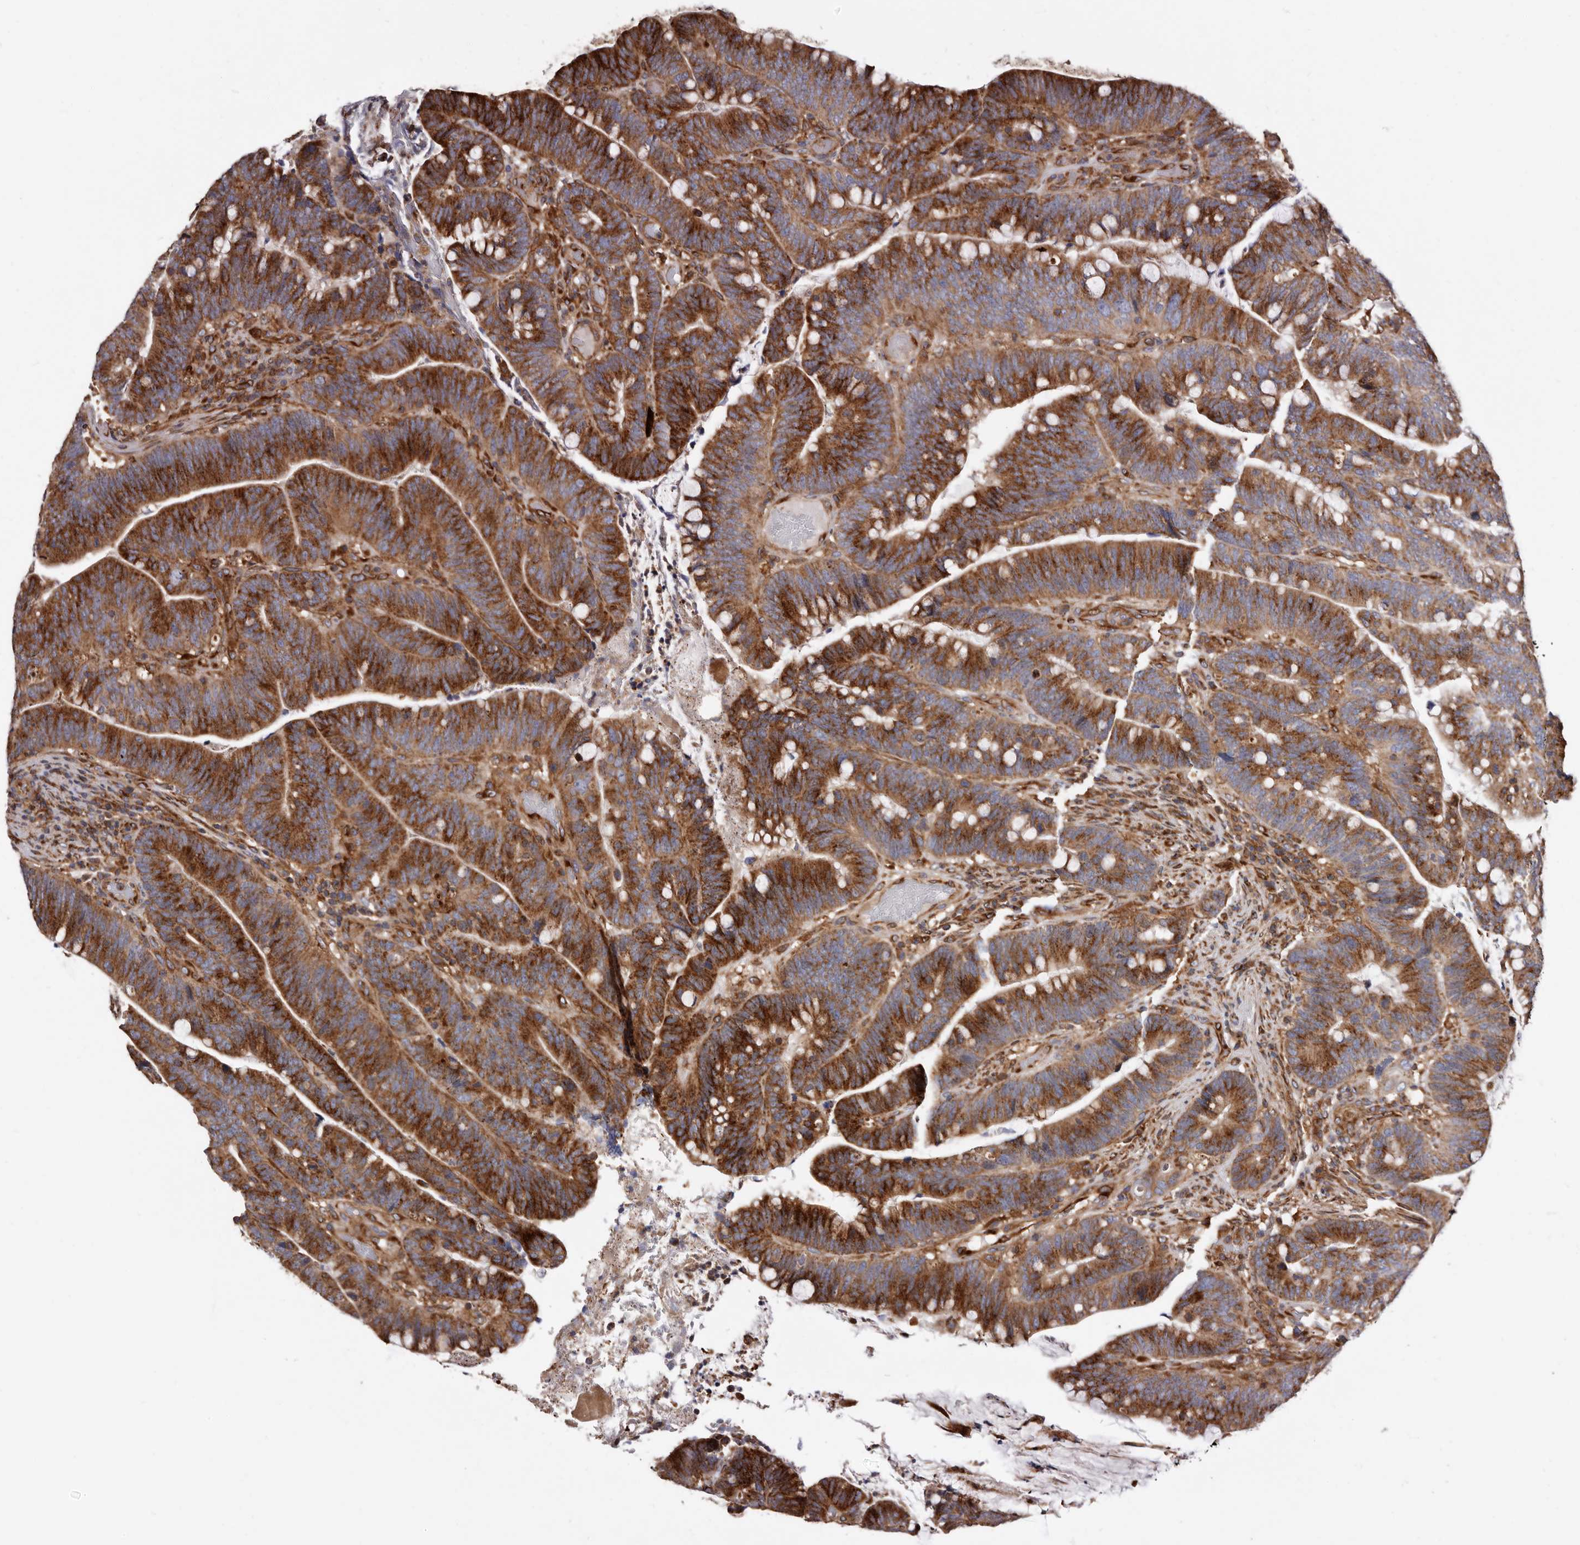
{"staining": {"intensity": "strong", "quantity": ">75%", "location": "cytoplasmic/membranous"}, "tissue": "colorectal cancer", "cell_type": "Tumor cells", "image_type": "cancer", "snomed": [{"axis": "morphology", "description": "Adenocarcinoma, NOS"}, {"axis": "topography", "description": "Colon"}], "caption": "Adenocarcinoma (colorectal) stained with DAB immunohistochemistry reveals high levels of strong cytoplasmic/membranous expression in approximately >75% of tumor cells. Nuclei are stained in blue.", "gene": "COQ8B", "patient": {"sex": "female", "age": 66}}